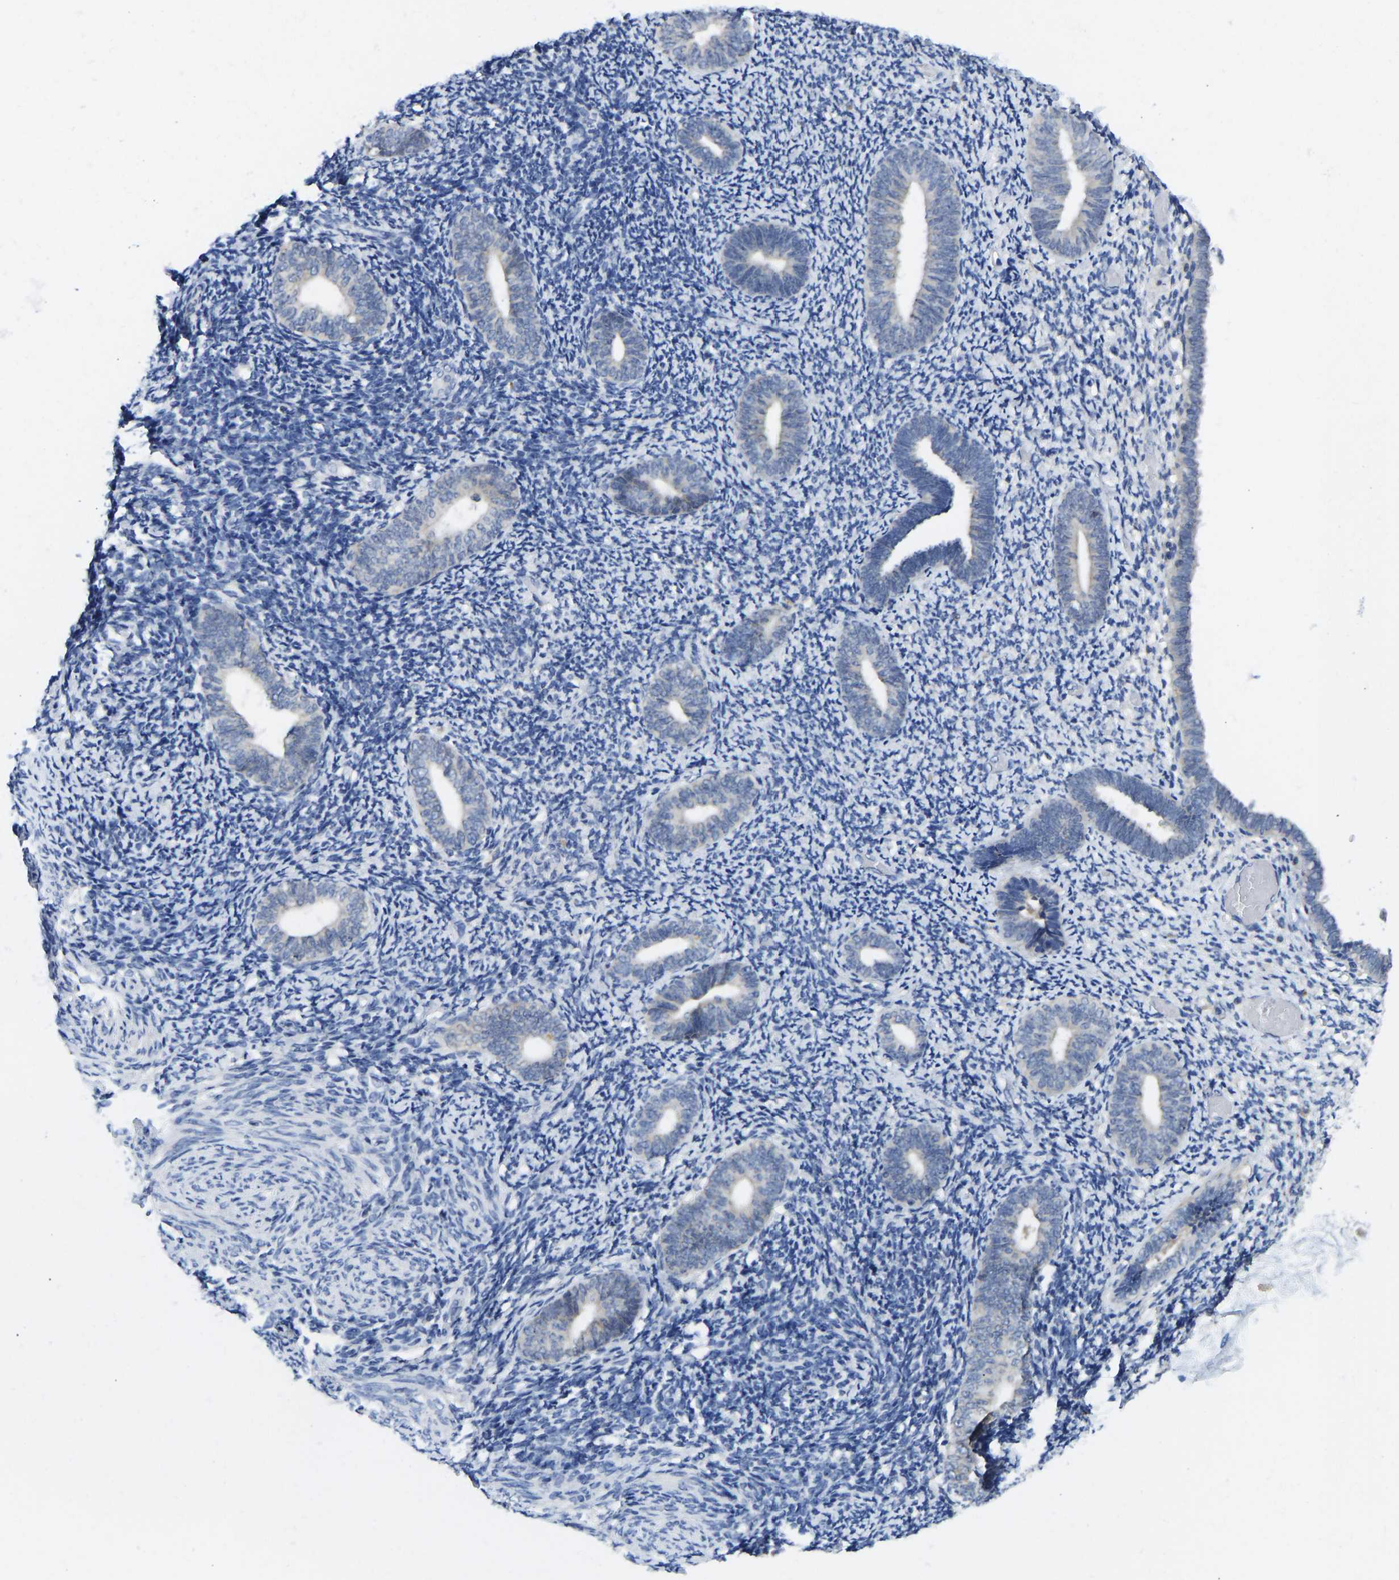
{"staining": {"intensity": "negative", "quantity": "none", "location": "none"}, "tissue": "endometrium", "cell_type": "Cells in endometrial stroma", "image_type": "normal", "snomed": [{"axis": "morphology", "description": "Normal tissue, NOS"}, {"axis": "topography", "description": "Endometrium"}], "caption": "A high-resolution micrograph shows IHC staining of benign endometrium, which displays no significant positivity in cells in endometrial stroma.", "gene": "NDRG3", "patient": {"sex": "female", "age": 66}}